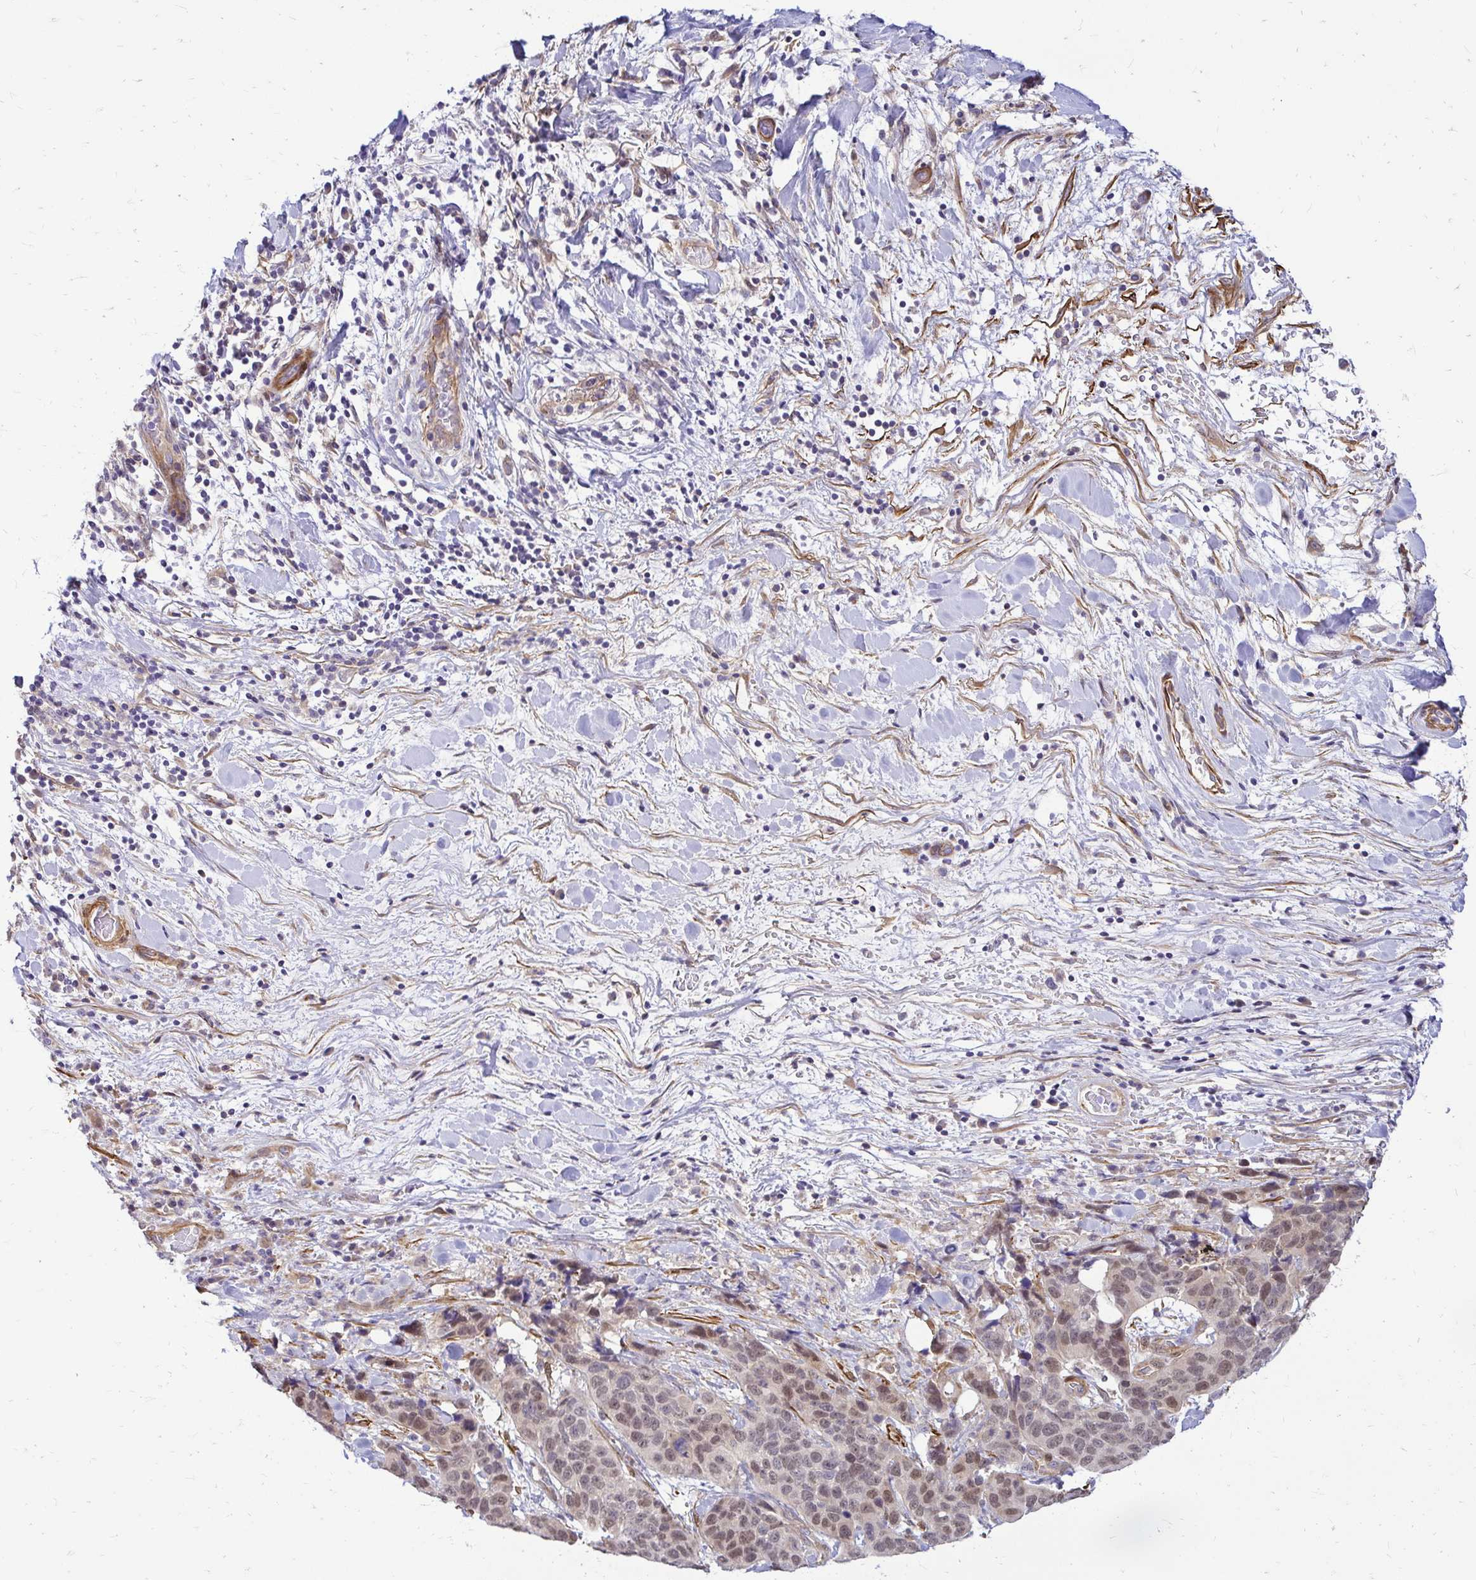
{"staining": {"intensity": "weak", "quantity": "25%-75%", "location": "nuclear"}, "tissue": "lung cancer", "cell_type": "Tumor cells", "image_type": "cancer", "snomed": [{"axis": "morphology", "description": "Squamous cell carcinoma, NOS"}, {"axis": "topography", "description": "Lung"}], "caption": "Lung cancer tissue shows weak nuclear staining in about 25%-75% of tumor cells (DAB (3,3'-diaminobenzidine) IHC with brightfield microscopy, high magnification).", "gene": "YAP1", "patient": {"sex": "male", "age": 62}}